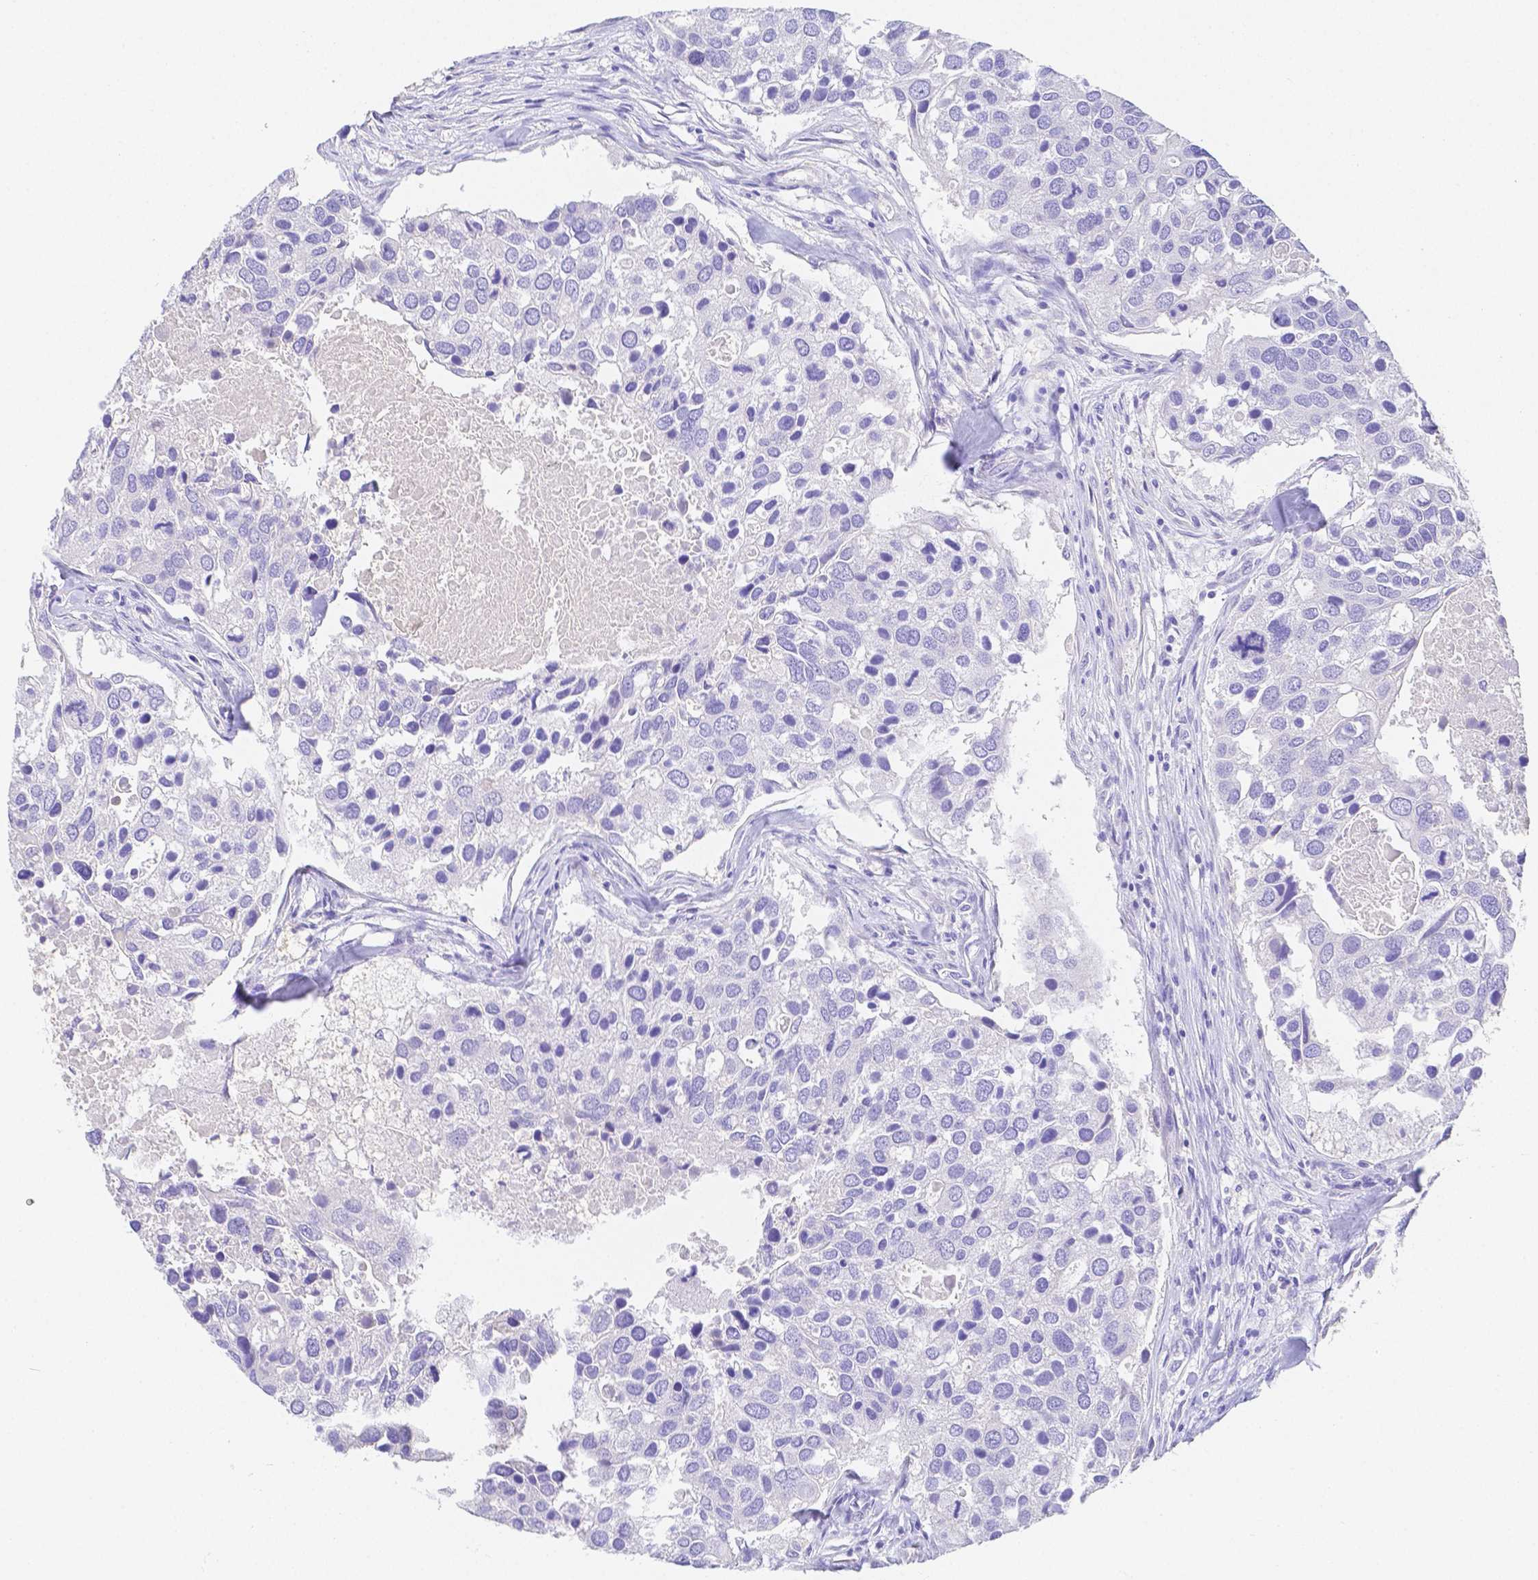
{"staining": {"intensity": "negative", "quantity": "none", "location": "none"}, "tissue": "breast cancer", "cell_type": "Tumor cells", "image_type": "cancer", "snomed": [{"axis": "morphology", "description": "Duct carcinoma"}, {"axis": "topography", "description": "Breast"}], "caption": "The photomicrograph displays no staining of tumor cells in breast cancer. (Immunohistochemistry, brightfield microscopy, high magnification).", "gene": "ZG16B", "patient": {"sex": "female", "age": 83}}